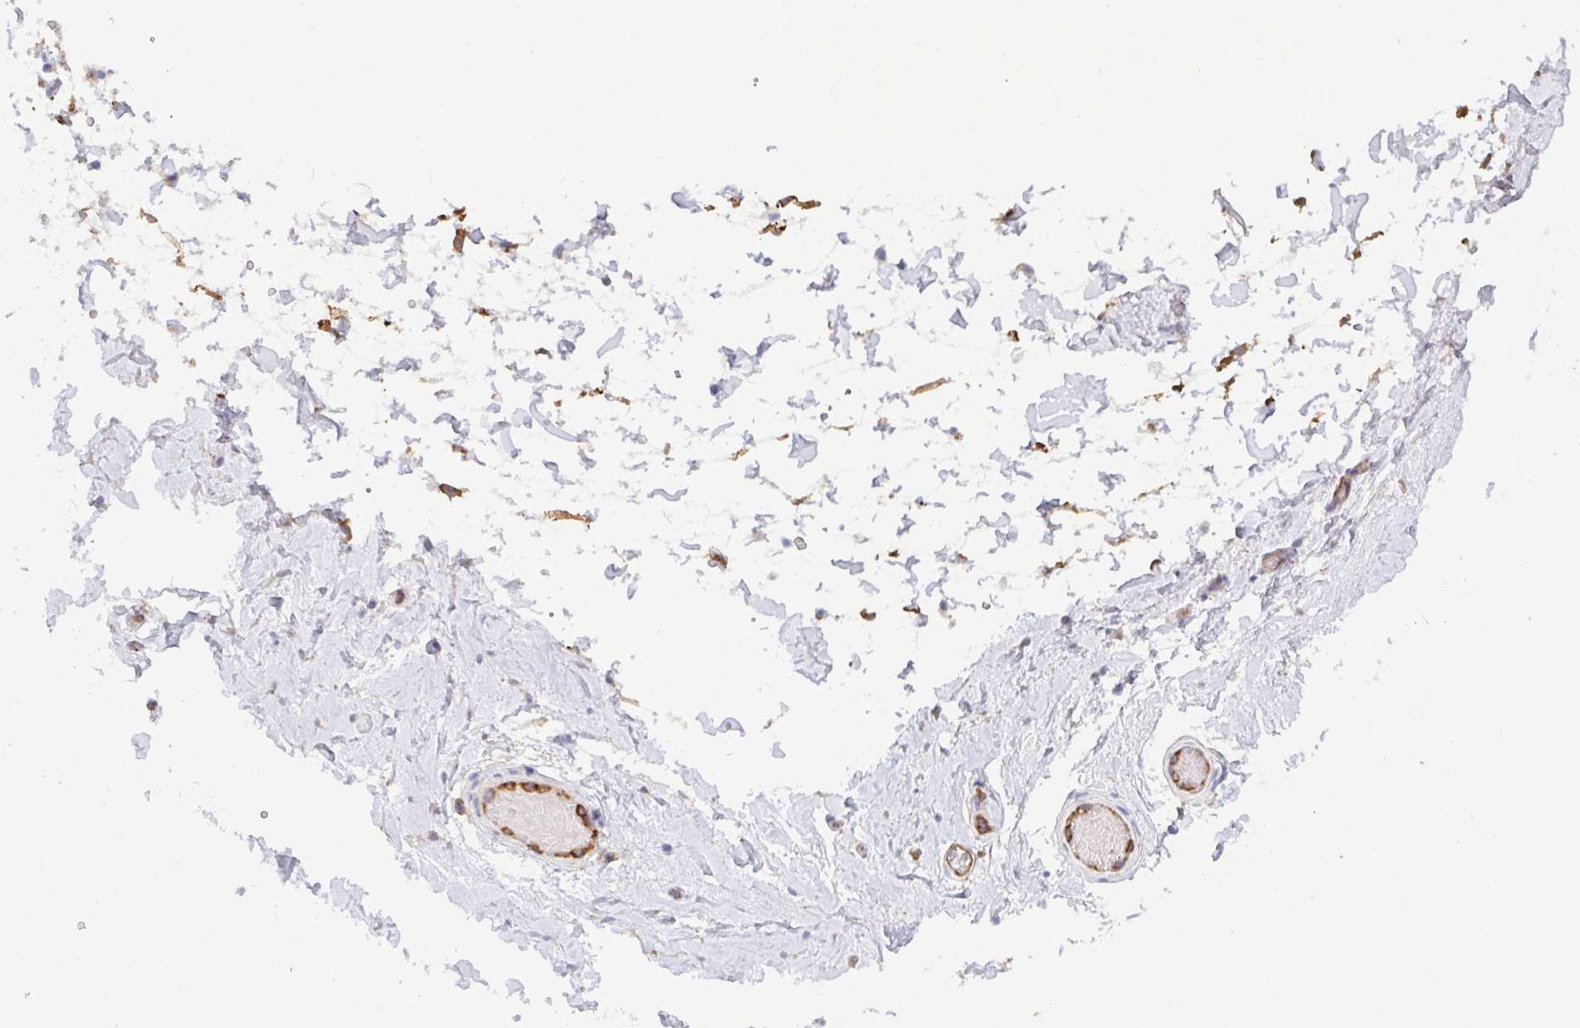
{"staining": {"intensity": "negative", "quantity": "none", "location": "none"}, "tissue": "adipose tissue", "cell_type": "Adipocytes", "image_type": "normal", "snomed": [{"axis": "morphology", "description": "Normal tissue, NOS"}, {"axis": "topography", "description": "Epididymis, spermatic cord, NOS"}, {"axis": "topography", "description": "Epididymis"}, {"axis": "topography", "description": "Peripheral nerve tissue"}], "caption": "Immunohistochemistry (IHC) histopathology image of benign adipose tissue: human adipose tissue stained with DAB reveals no significant protein staining in adipocytes. (Brightfield microscopy of DAB IHC at high magnification).", "gene": "LIMA1", "patient": {"sex": "male", "age": 29}}